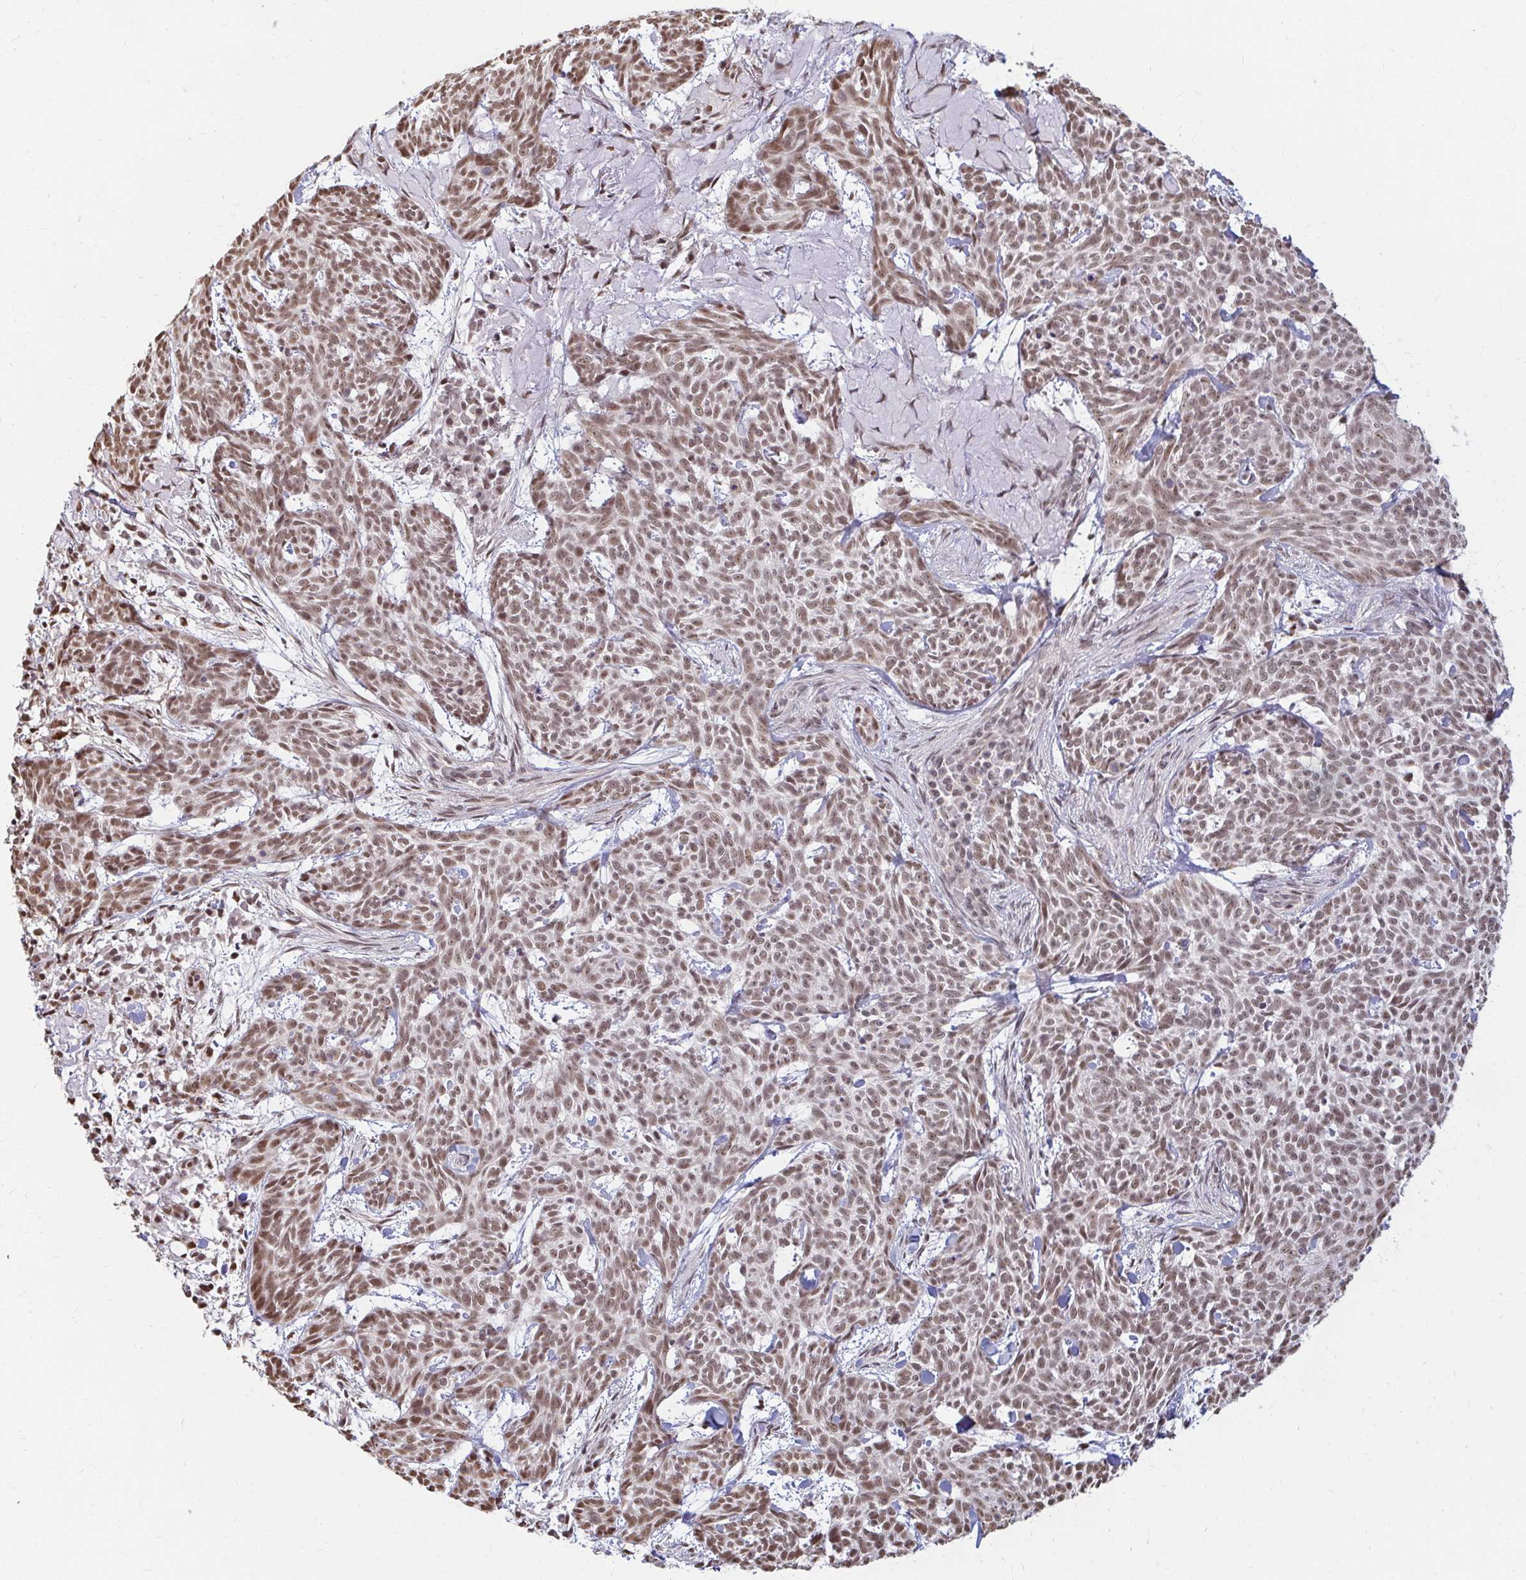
{"staining": {"intensity": "moderate", "quantity": ">75%", "location": "nuclear"}, "tissue": "skin cancer", "cell_type": "Tumor cells", "image_type": "cancer", "snomed": [{"axis": "morphology", "description": "Basal cell carcinoma"}, {"axis": "topography", "description": "Skin"}], "caption": "Human skin basal cell carcinoma stained for a protein (brown) demonstrates moderate nuclear positive positivity in approximately >75% of tumor cells.", "gene": "HNRNPU", "patient": {"sex": "female", "age": 93}}